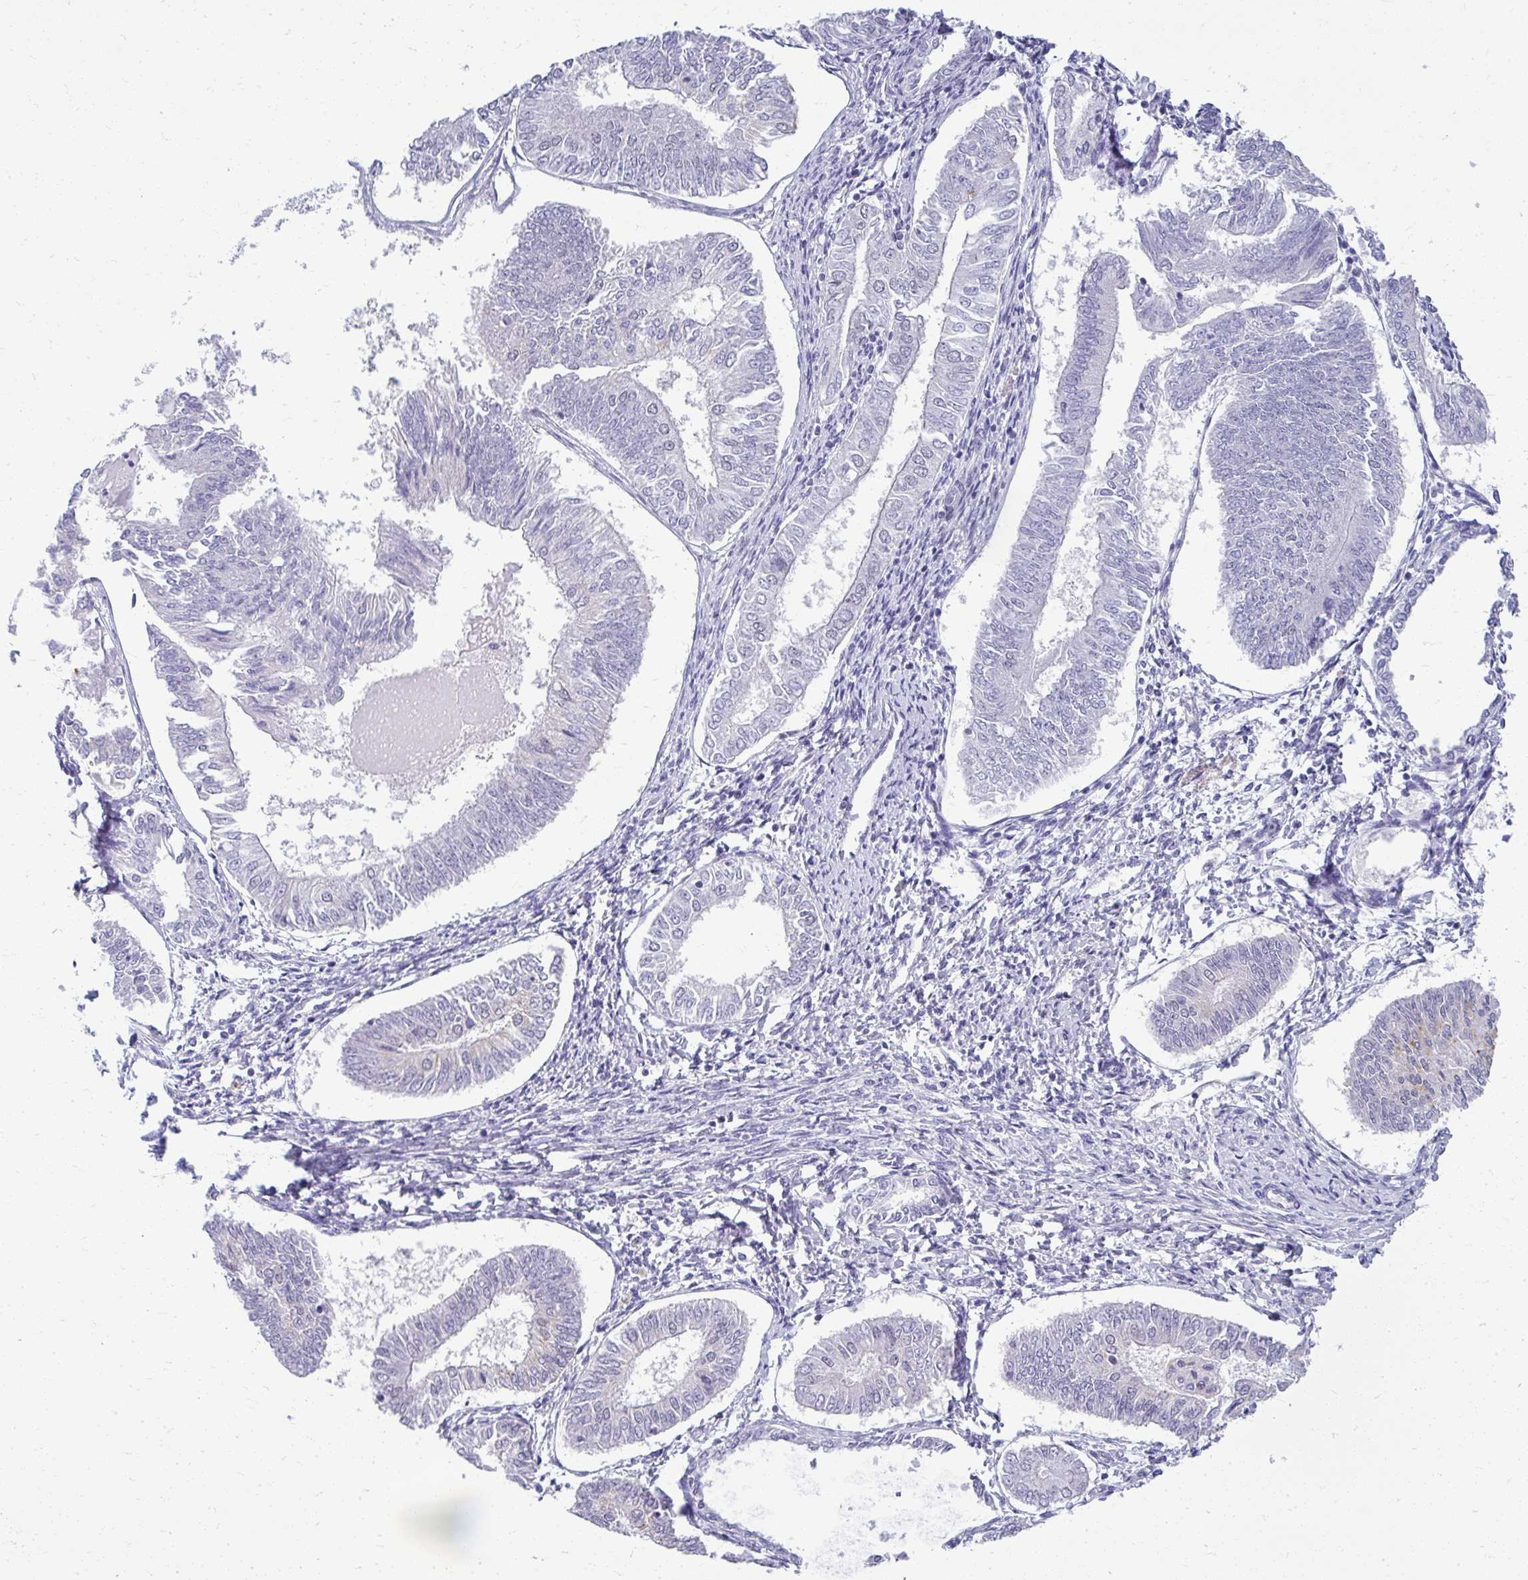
{"staining": {"intensity": "weak", "quantity": "<25%", "location": "cytoplasmic/membranous"}, "tissue": "endometrial cancer", "cell_type": "Tumor cells", "image_type": "cancer", "snomed": [{"axis": "morphology", "description": "Adenocarcinoma, NOS"}, {"axis": "topography", "description": "Endometrium"}], "caption": "High magnification brightfield microscopy of endometrial adenocarcinoma stained with DAB (3,3'-diaminobenzidine) (brown) and counterstained with hematoxylin (blue): tumor cells show no significant positivity.", "gene": "TEX33", "patient": {"sex": "female", "age": 58}}